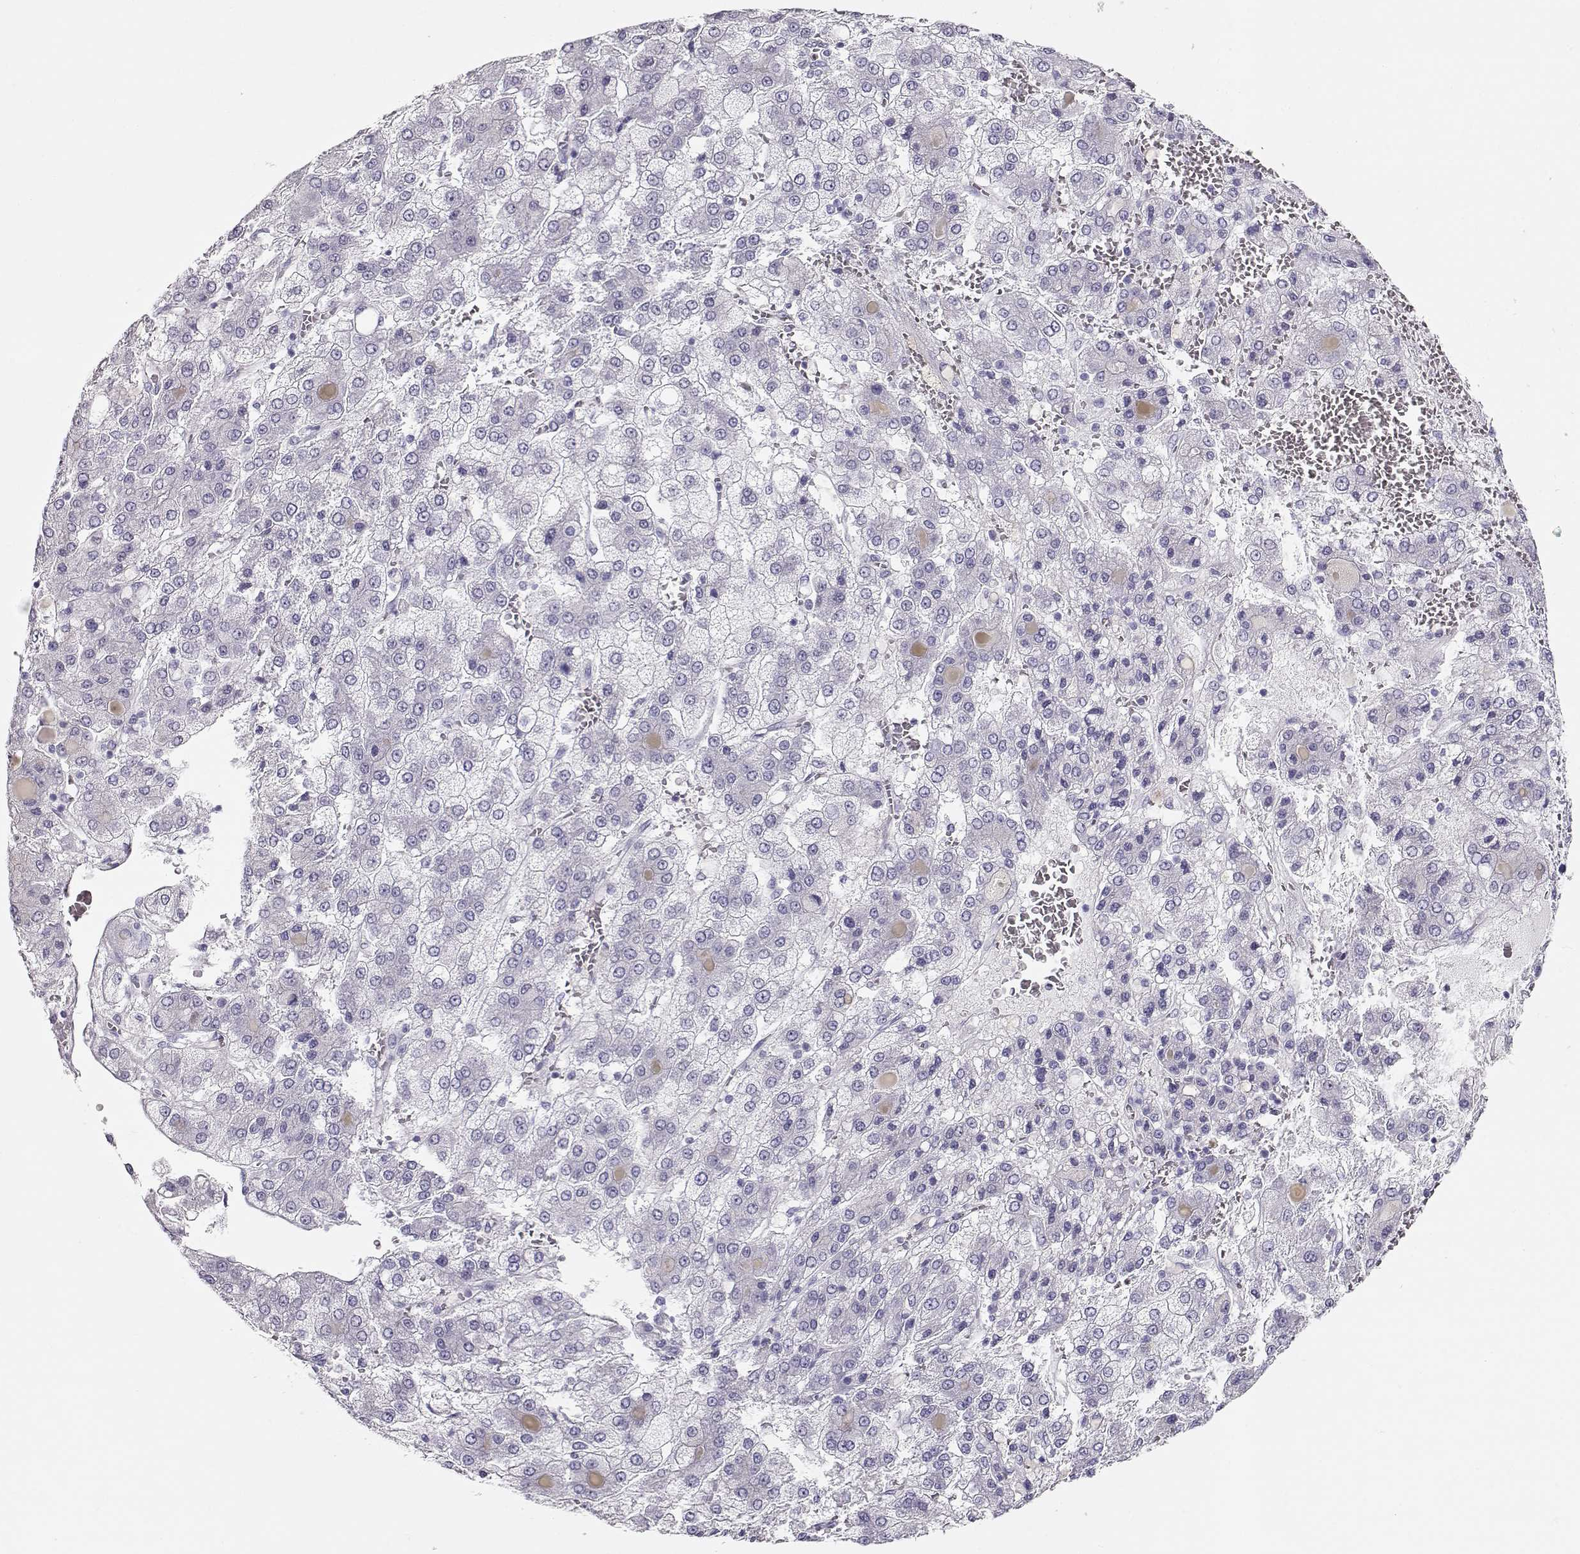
{"staining": {"intensity": "negative", "quantity": "none", "location": "none"}, "tissue": "liver cancer", "cell_type": "Tumor cells", "image_type": "cancer", "snomed": [{"axis": "morphology", "description": "Carcinoma, Hepatocellular, NOS"}, {"axis": "topography", "description": "Liver"}], "caption": "High magnification brightfield microscopy of liver cancer (hepatocellular carcinoma) stained with DAB (3,3'-diaminobenzidine) (brown) and counterstained with hematoxylin (blue): tumor cells show no significant expression.", "gene": "ACTN2", "patient": {"sex": "male", "age": 73}}